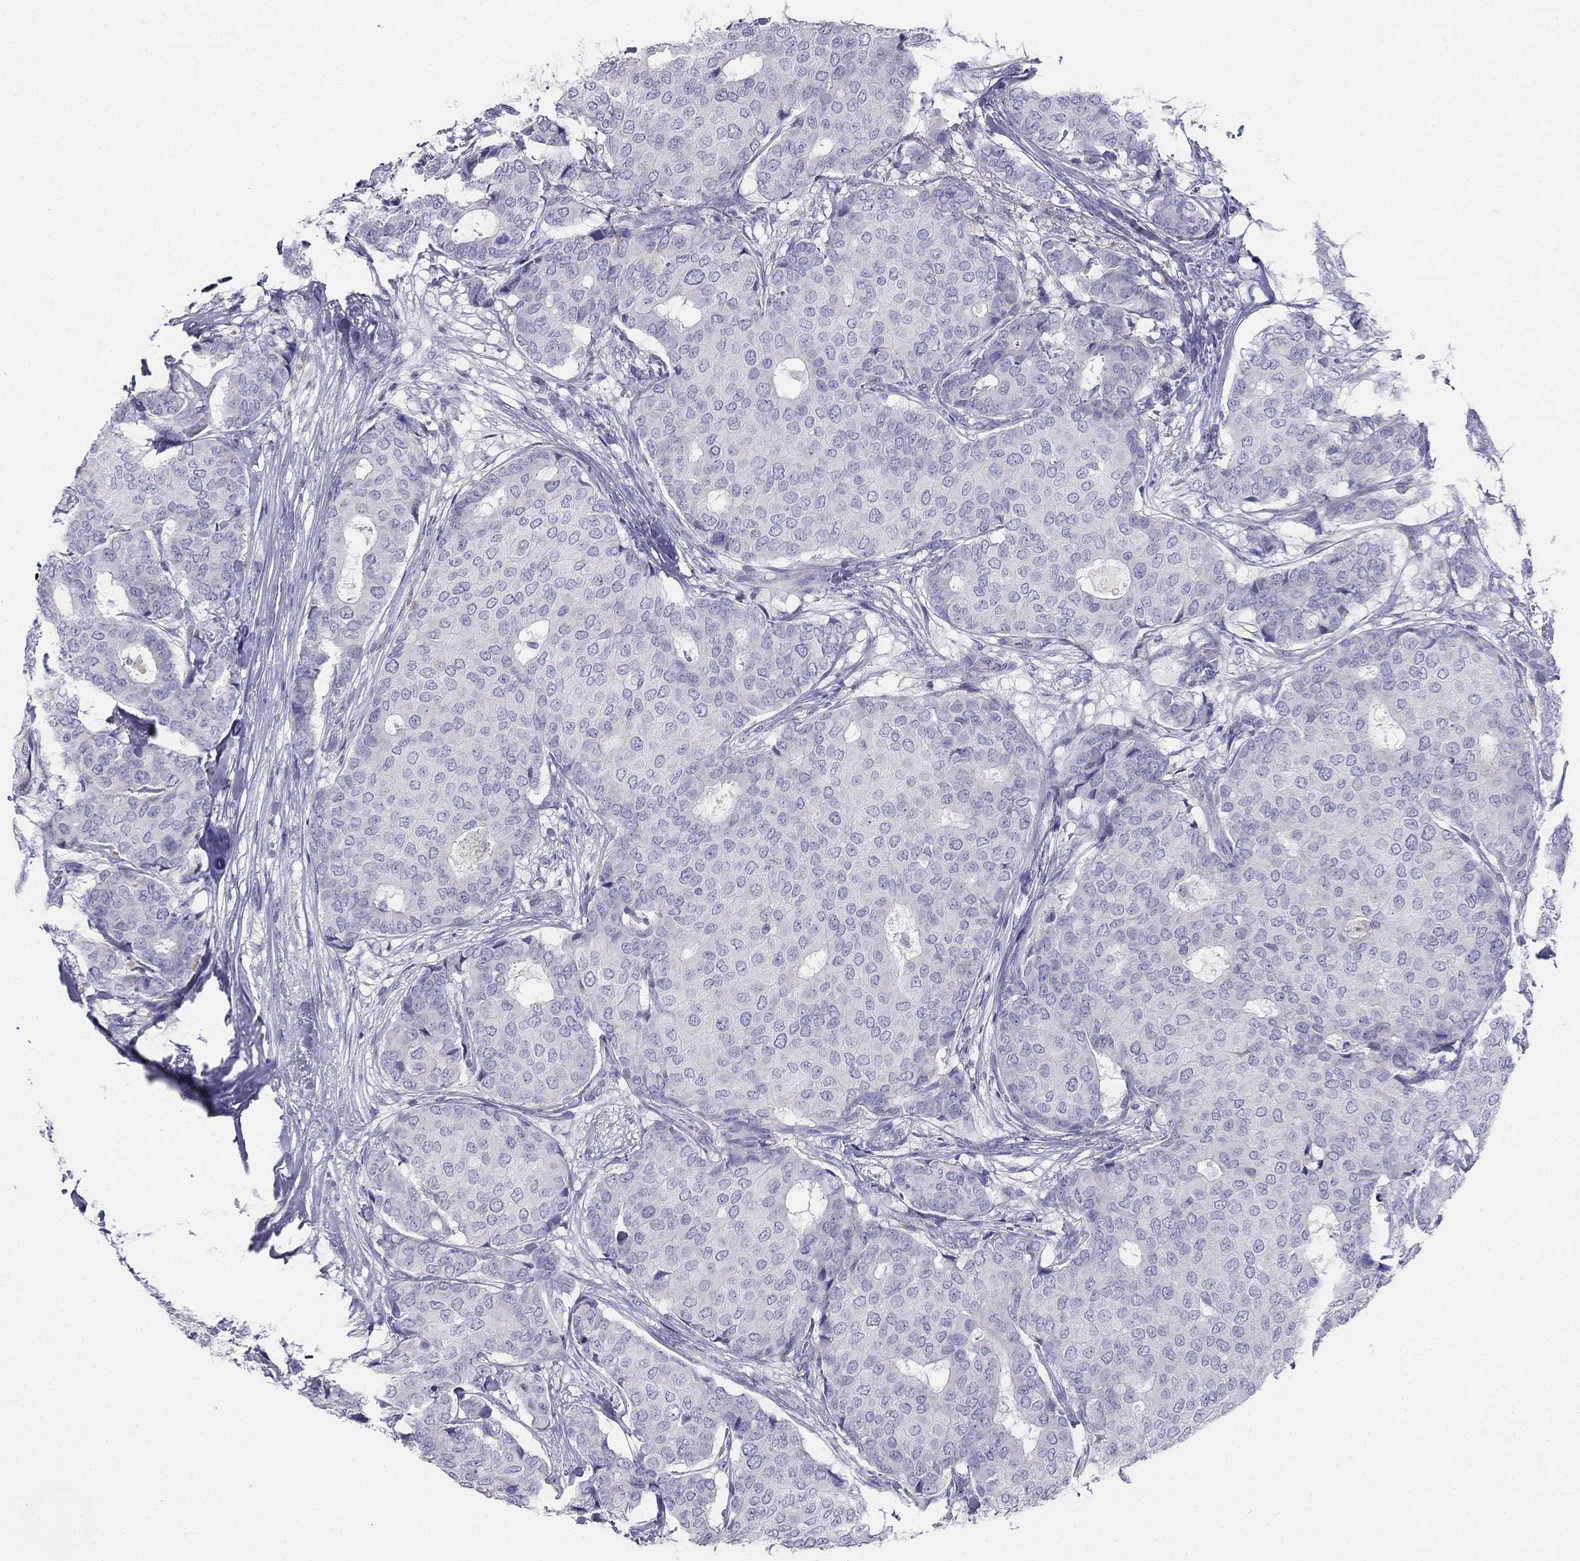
{"staining": {"intensity": "negative", "quantity": "none", "location": "none"}, "tissue": "breast cancer", "cell_type": "Tumor cells", "image_type": "cancer", "snomed": [{"axis": "morphology", "description": "Duct carcinoma"}, {"axis": "topography", "description": "Breast"}], "caption": "The image displays no significant positivity in tumor cells of breast cancer (intraductal carcinoma). Brightfield microscopy of immunohistochemistry (IHC) stained with DAB (3,3'-diaminobenzidine) (brown) and hematoxylin (blue), captured at high magnification.", "gene": "ALOXE3", "patient": {"sex": "female", "age": 75}}